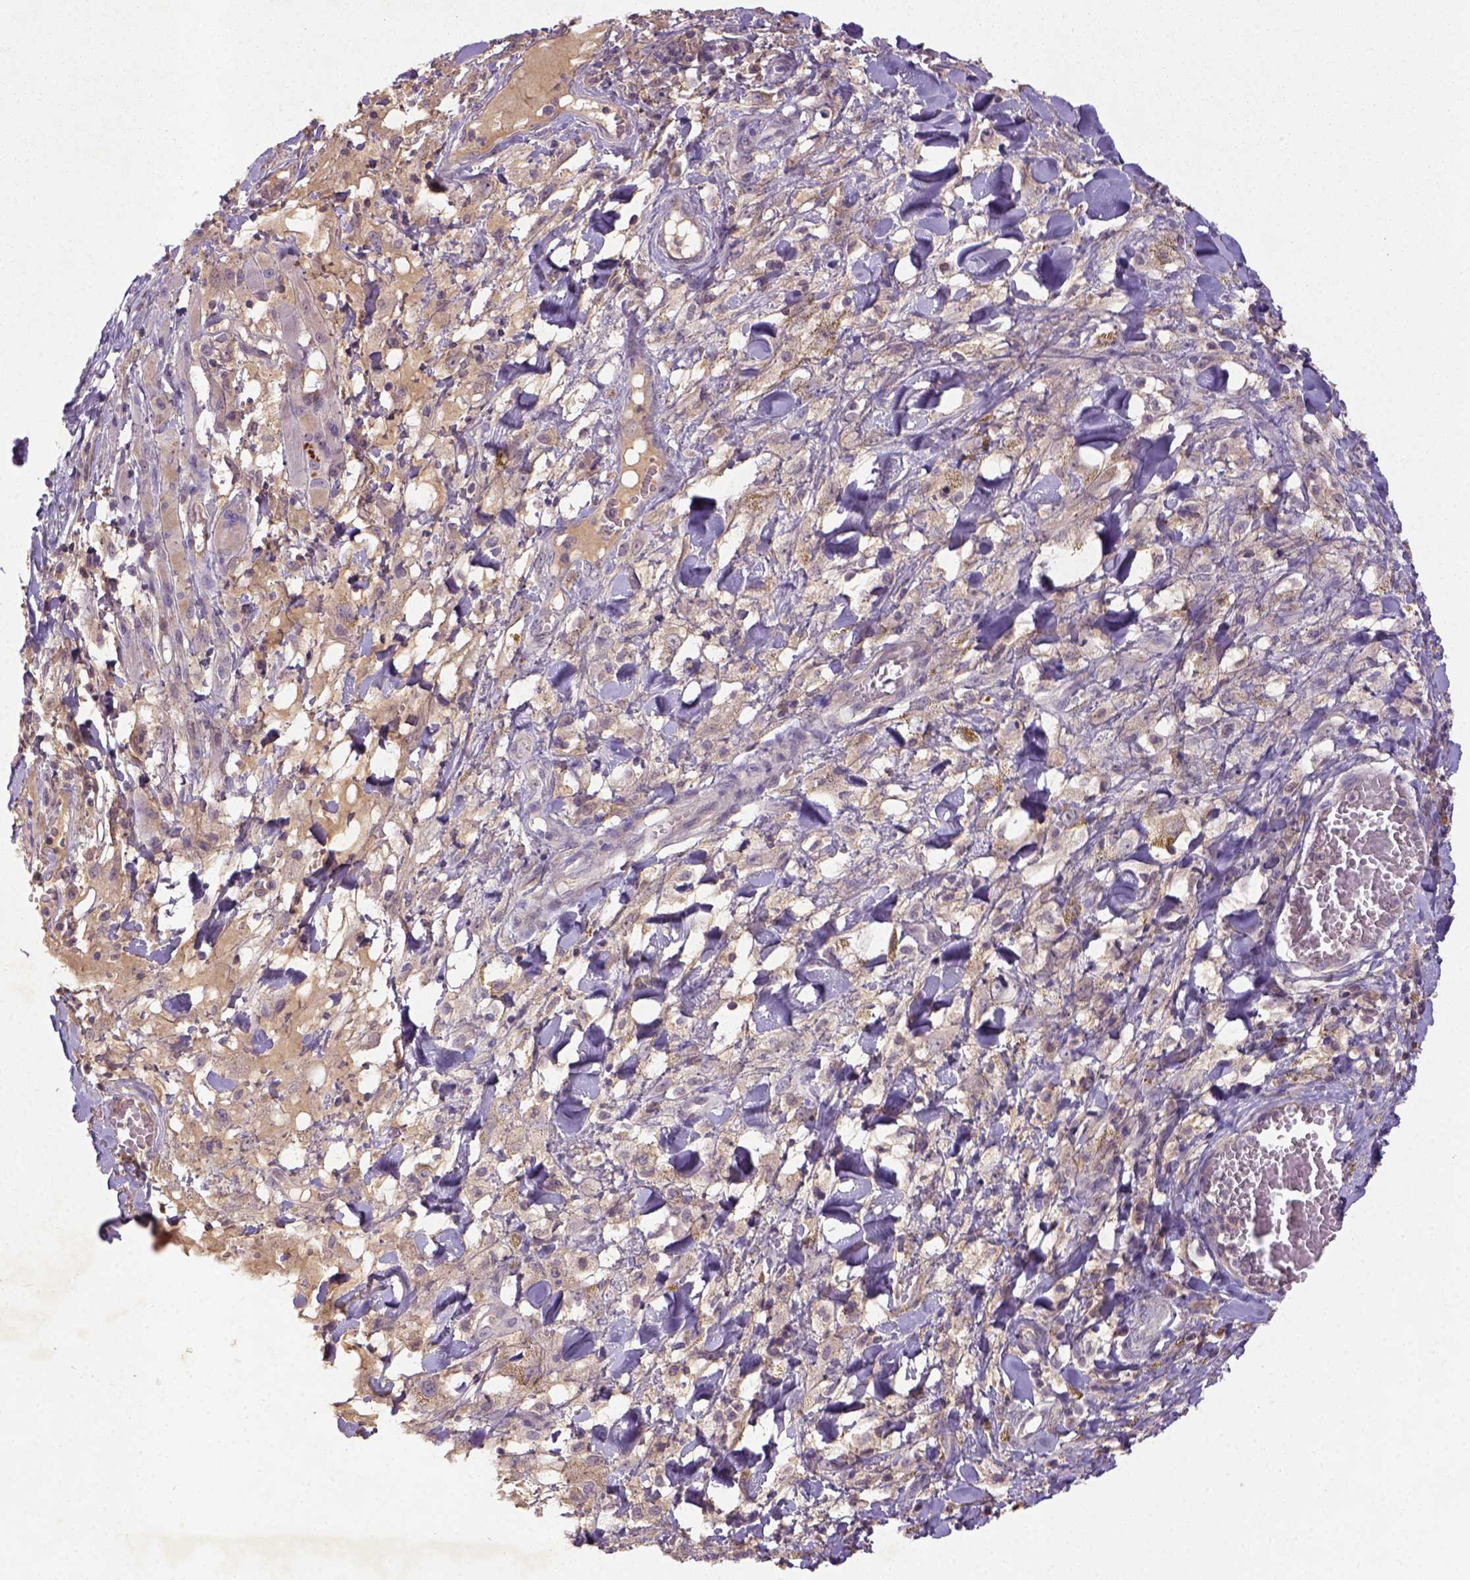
{"staining": {"intensity": "negative", "quantity": "none", "location": "none"}, "tissue": "melanoma", "cell_type": "Tumor cells", "image_type": "cancer", "snomed": [{"axis": "morphology", "description": "Malignant melanoma, NOS"}, {"axis": "topography", "description": "Skin"}], "caption": "Tumor cells are negative for protein expression in human malignant melanoma.", "gene": "NLGN2", "patient": {"sex": "female", "age": 91}}